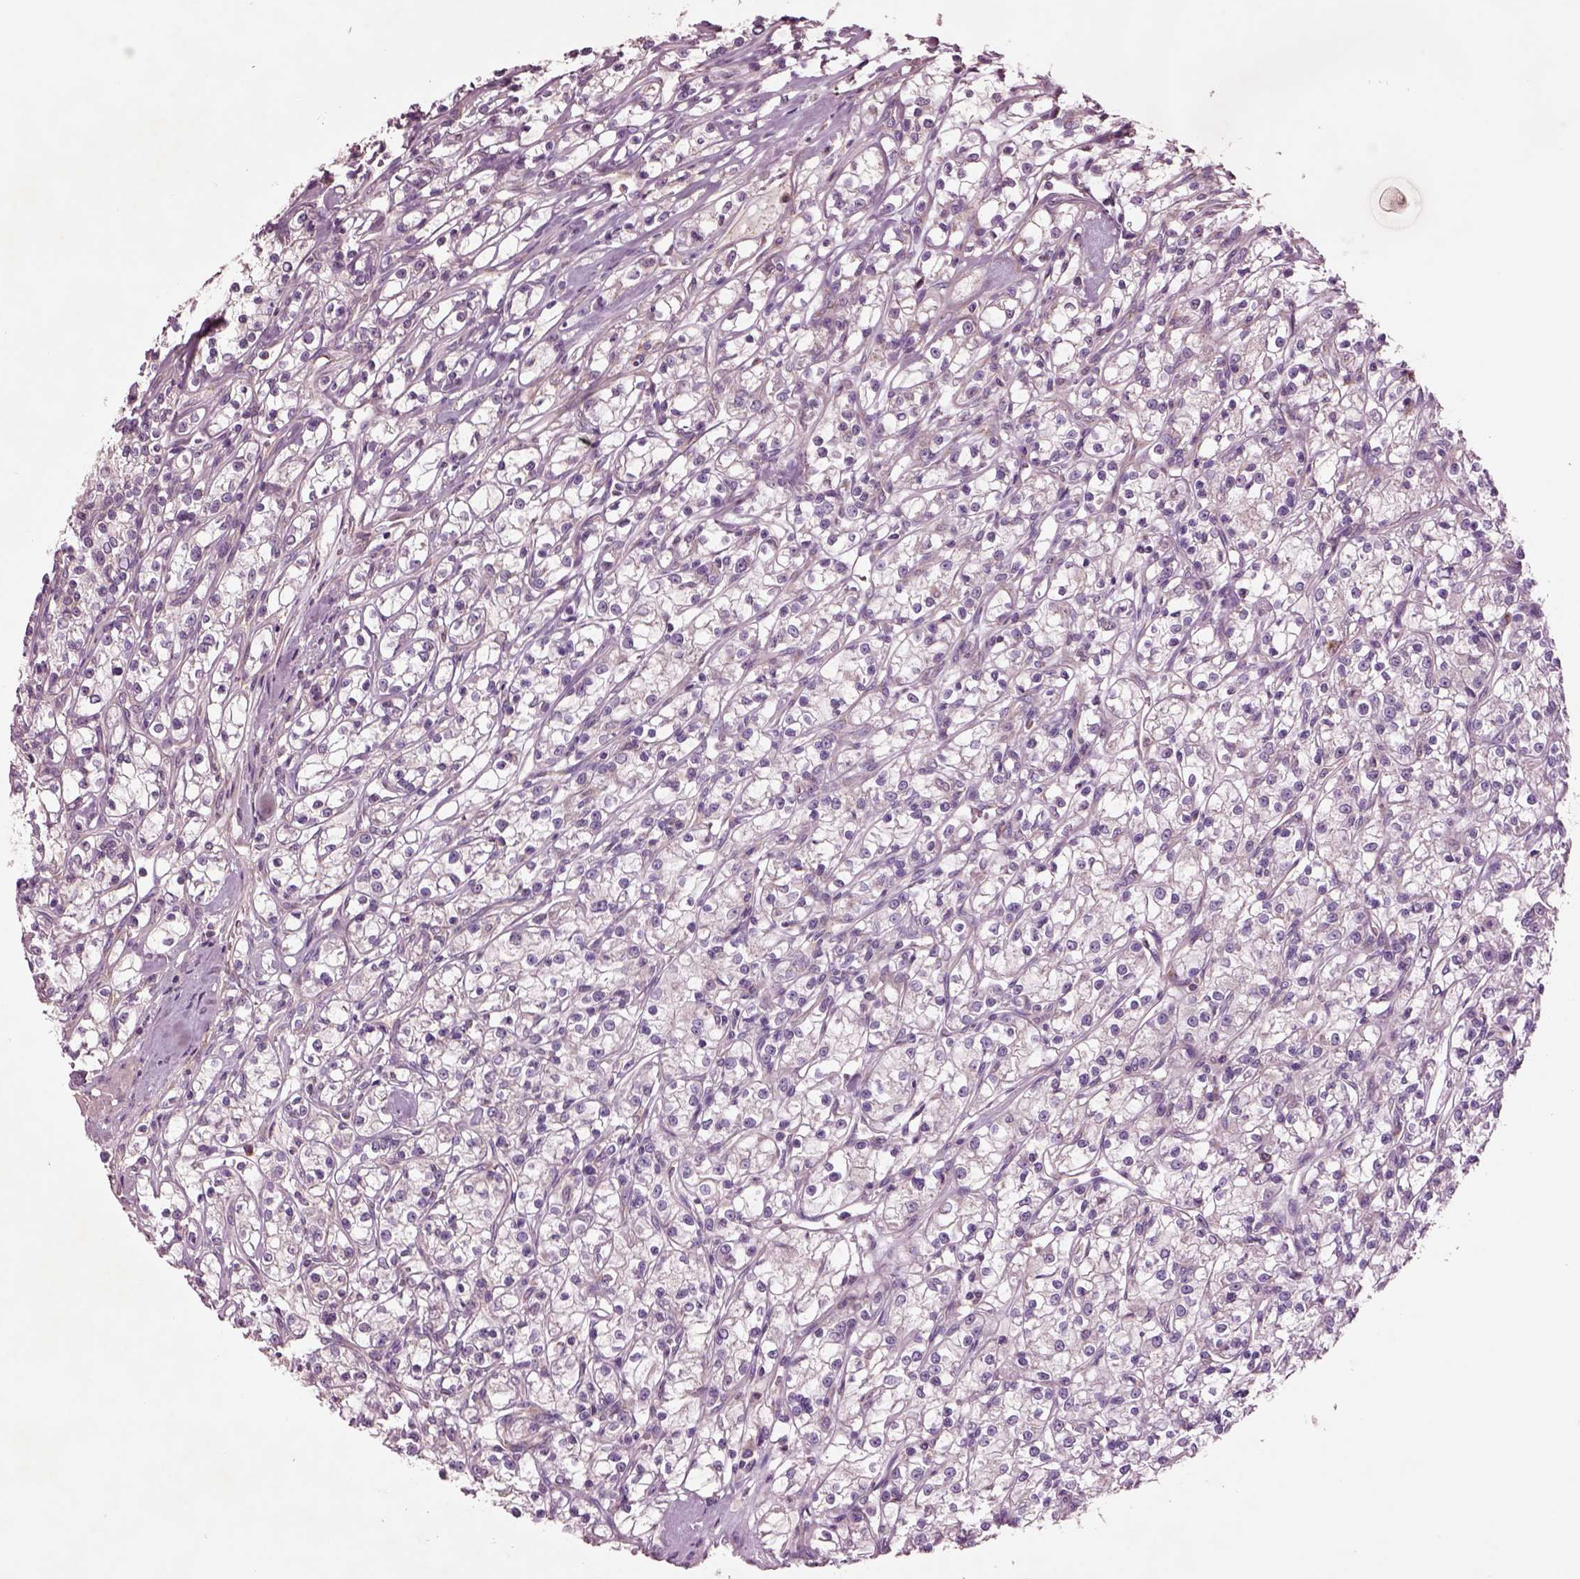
{"staining": {"intensity": "negative", "quantity": "none", "location": "none"}, "tissue": "renal cancer", "cell_type": "Tumor cells", "image_type": "cancer", "snomed": [{"axis": "morphology", "description": "Adenocarcinoma, NOS"}, {"axis": "topography", "description": "Kidney"}], "caption": "IHC micrograph of neoplastic tissue: human renal adenocarcinoma stained with DAB demonstrates no significant protein expression in tumor cells.", "gene": "SEC23A", "patient": {"sex": "female", "age": 59}}